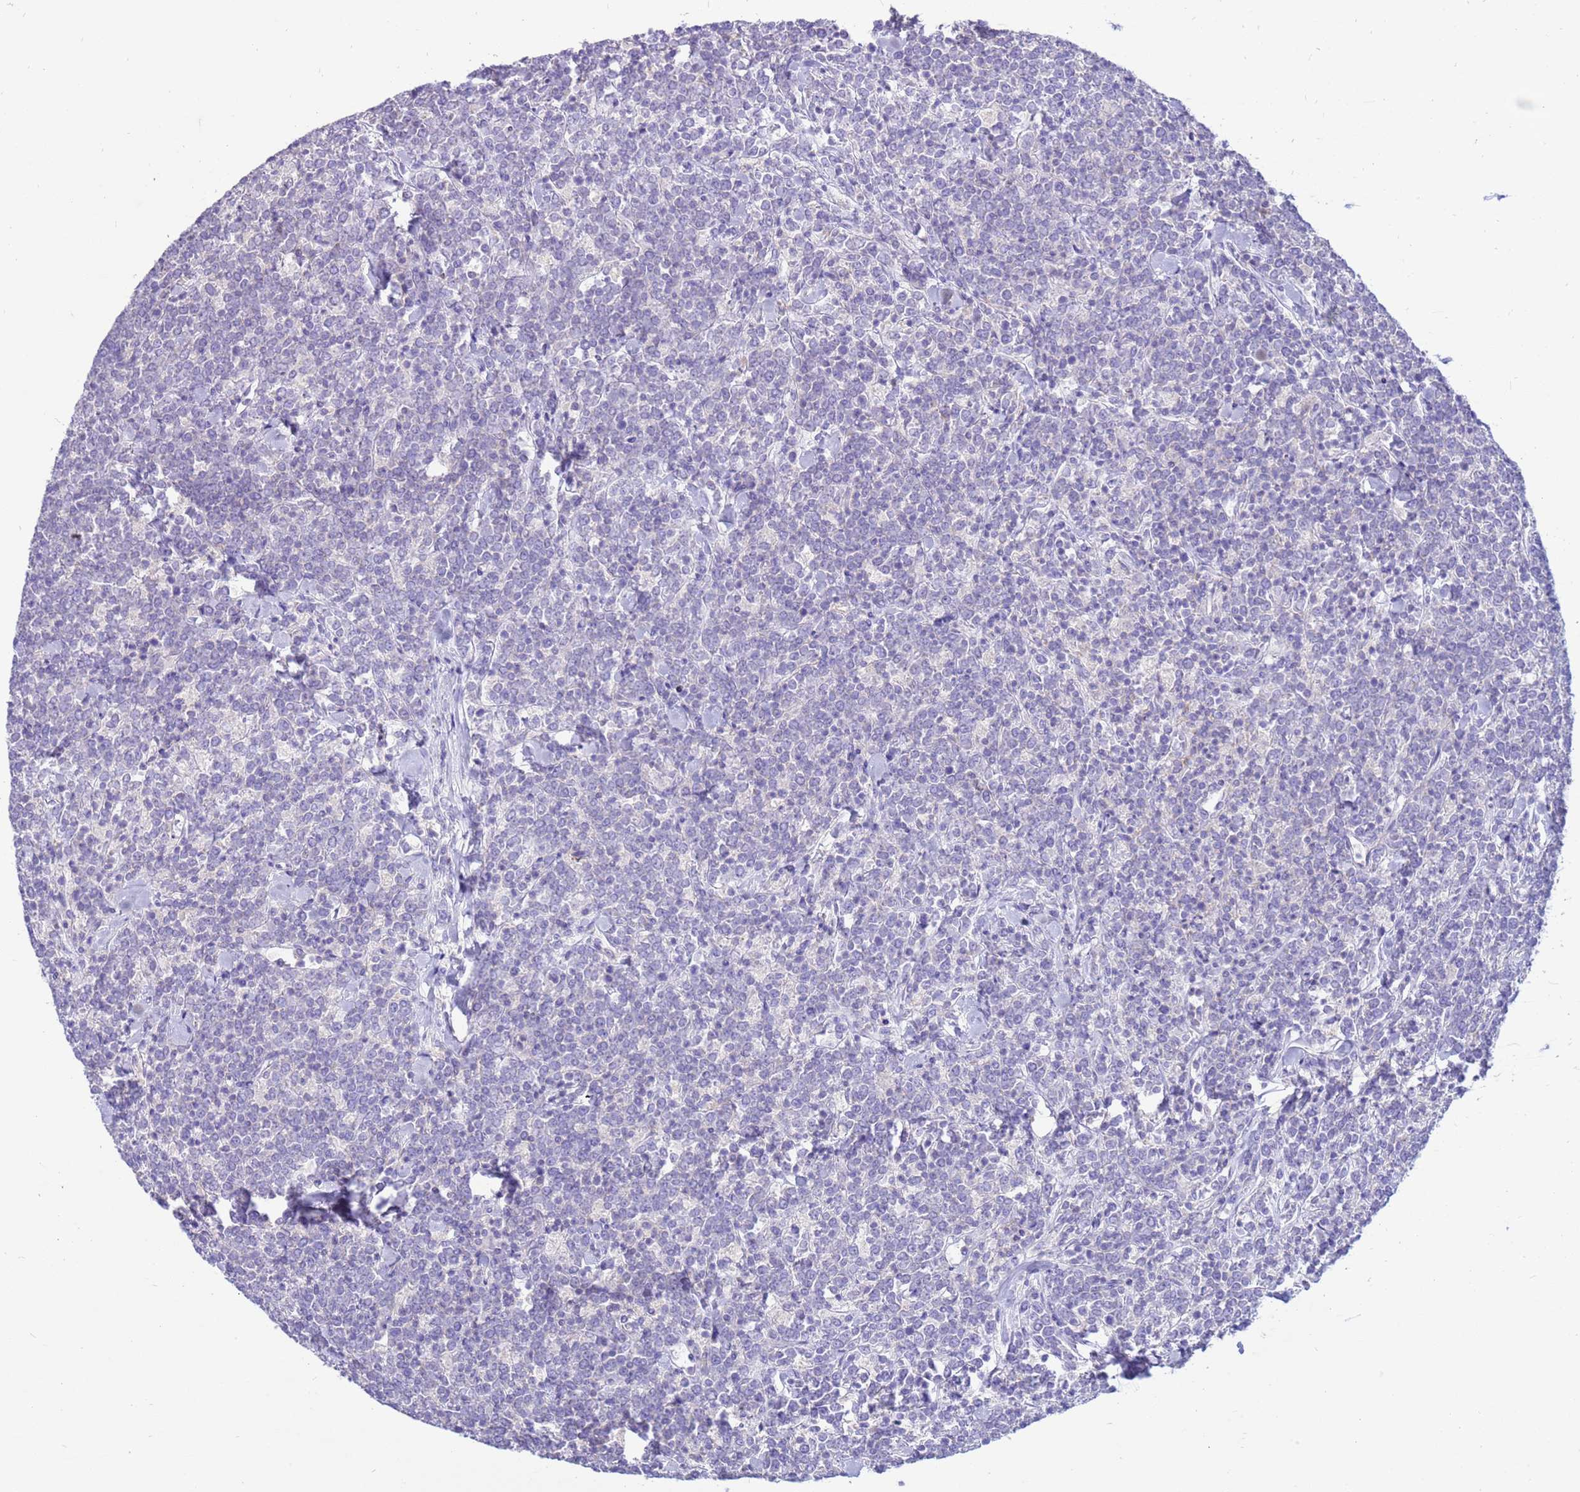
{"staining": {"intensity": "negative", "quantity": "none", "location": "none"}, "tissue": "lymphoma", "cell_type": "Tumor cells", "image_type": "cancer", "snomed": [{"axis": "morphology", "description": "Malignant lymphoma, non-Hodgkin's type, High grade"}, {"axis": "topography", "description": "Small intestine"}], "caption": "Immunohistochemistry (IHC) histopathology image of high-grade malignant lymphoma, non-Hodgkin's type stained for a protein (brown), which reveals no positivity in tumor cells. (IHC, brightfield microscopy, high magnification).", "gene": "PDE10A", "patient": {"sex": "male", "age": 8}}